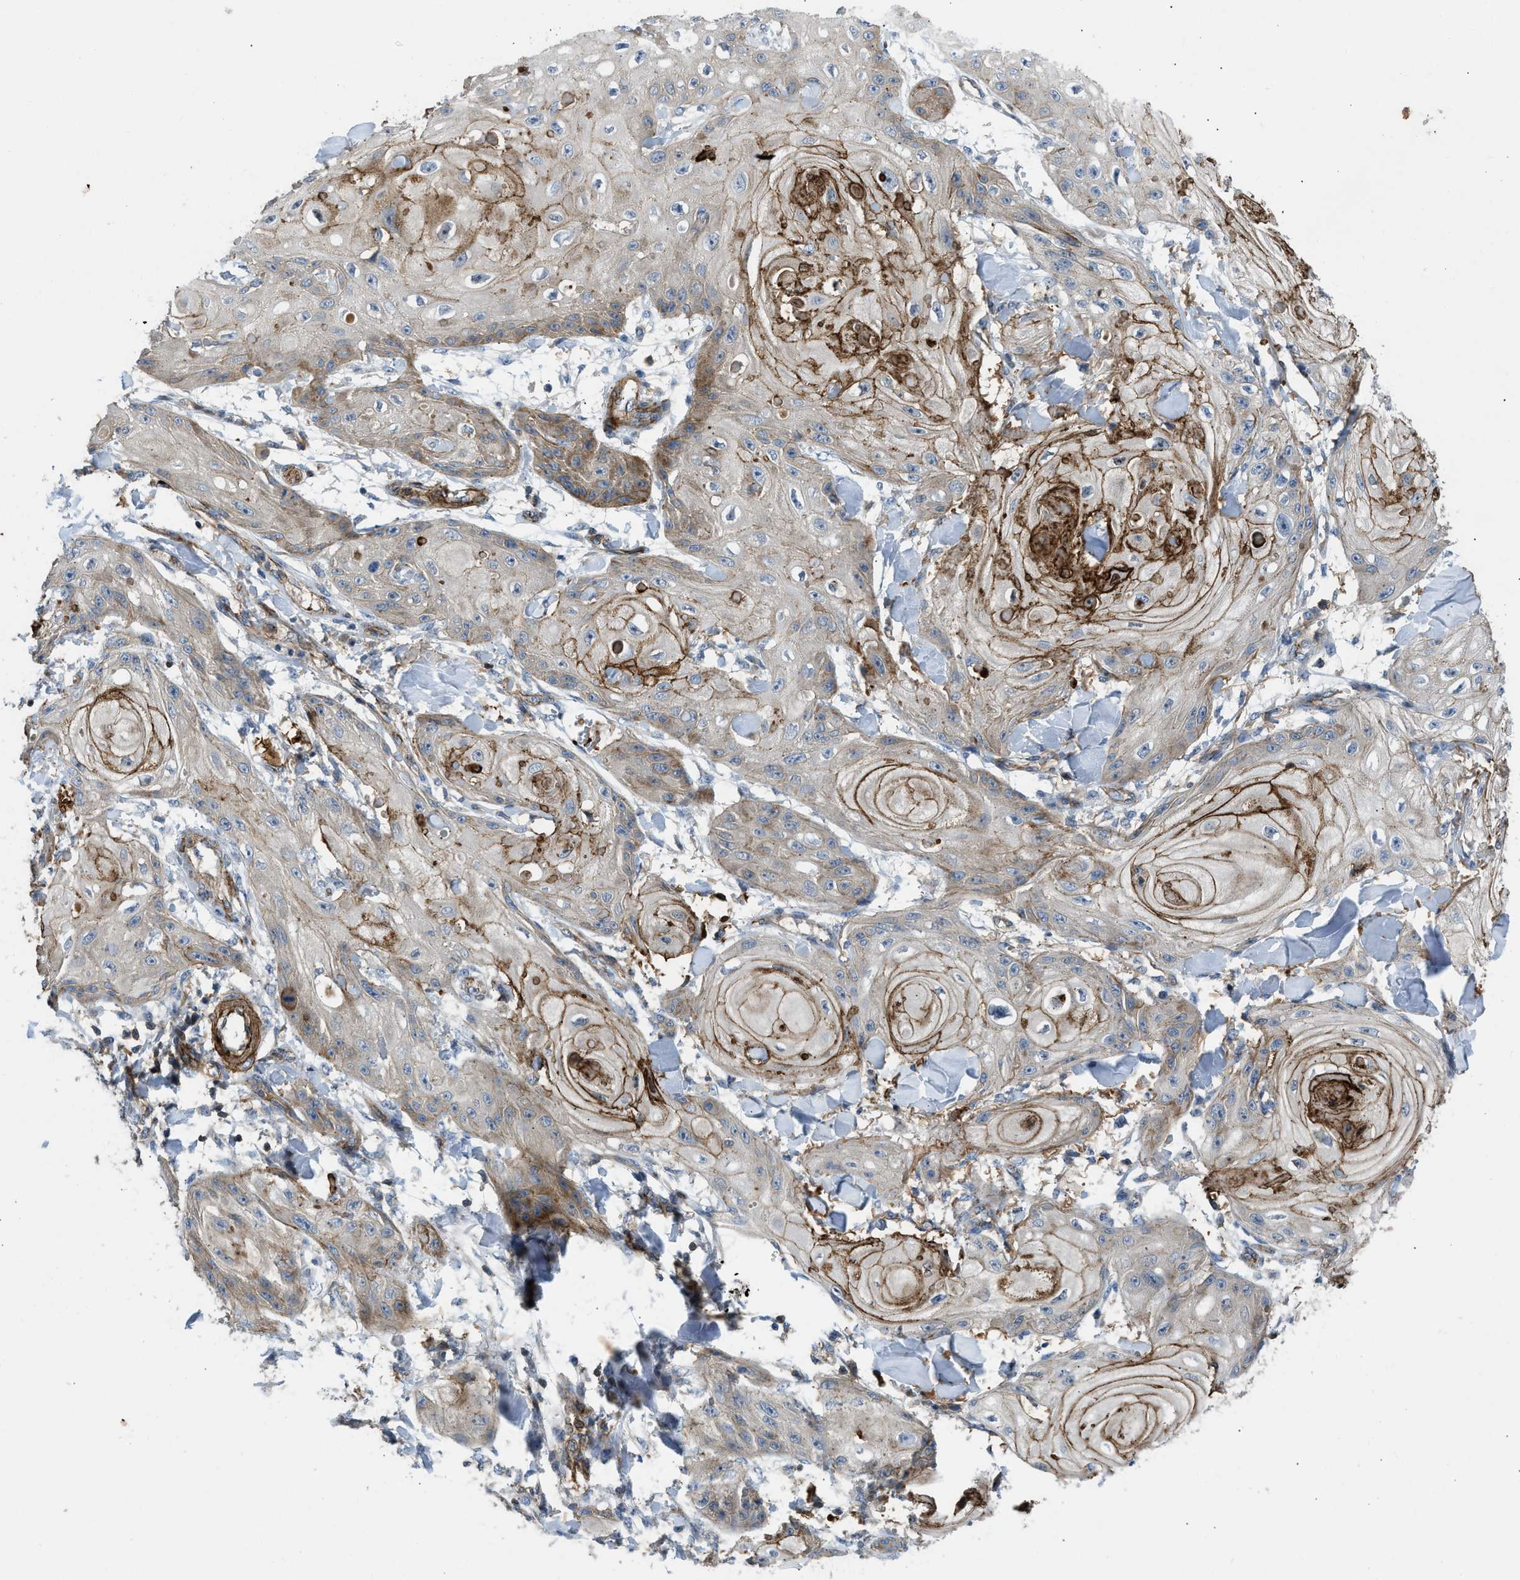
{"staining": {"intensity": "moderate", "quantity": "<25%", "location": "cytoplasmic/membranous"}, "tissue": "skin cancer", "cell_type": "Tumor cells", "image_type": "cancer", "snomed": [{"axis": "morphology", "description": "Squamous cell carcinoma, NOS"}, {"axis": "topography", "description": "Skin"}], "caption": "There is low levels of moderate cytoplasmic/membranous positivity in tumor cells of skin cancer (squamous cell carcinoma), as demonstrated by immunohistochemical staining (brown color).", "gene": "NYNRIN", "patient": {"sex": "male", "age": 74}}